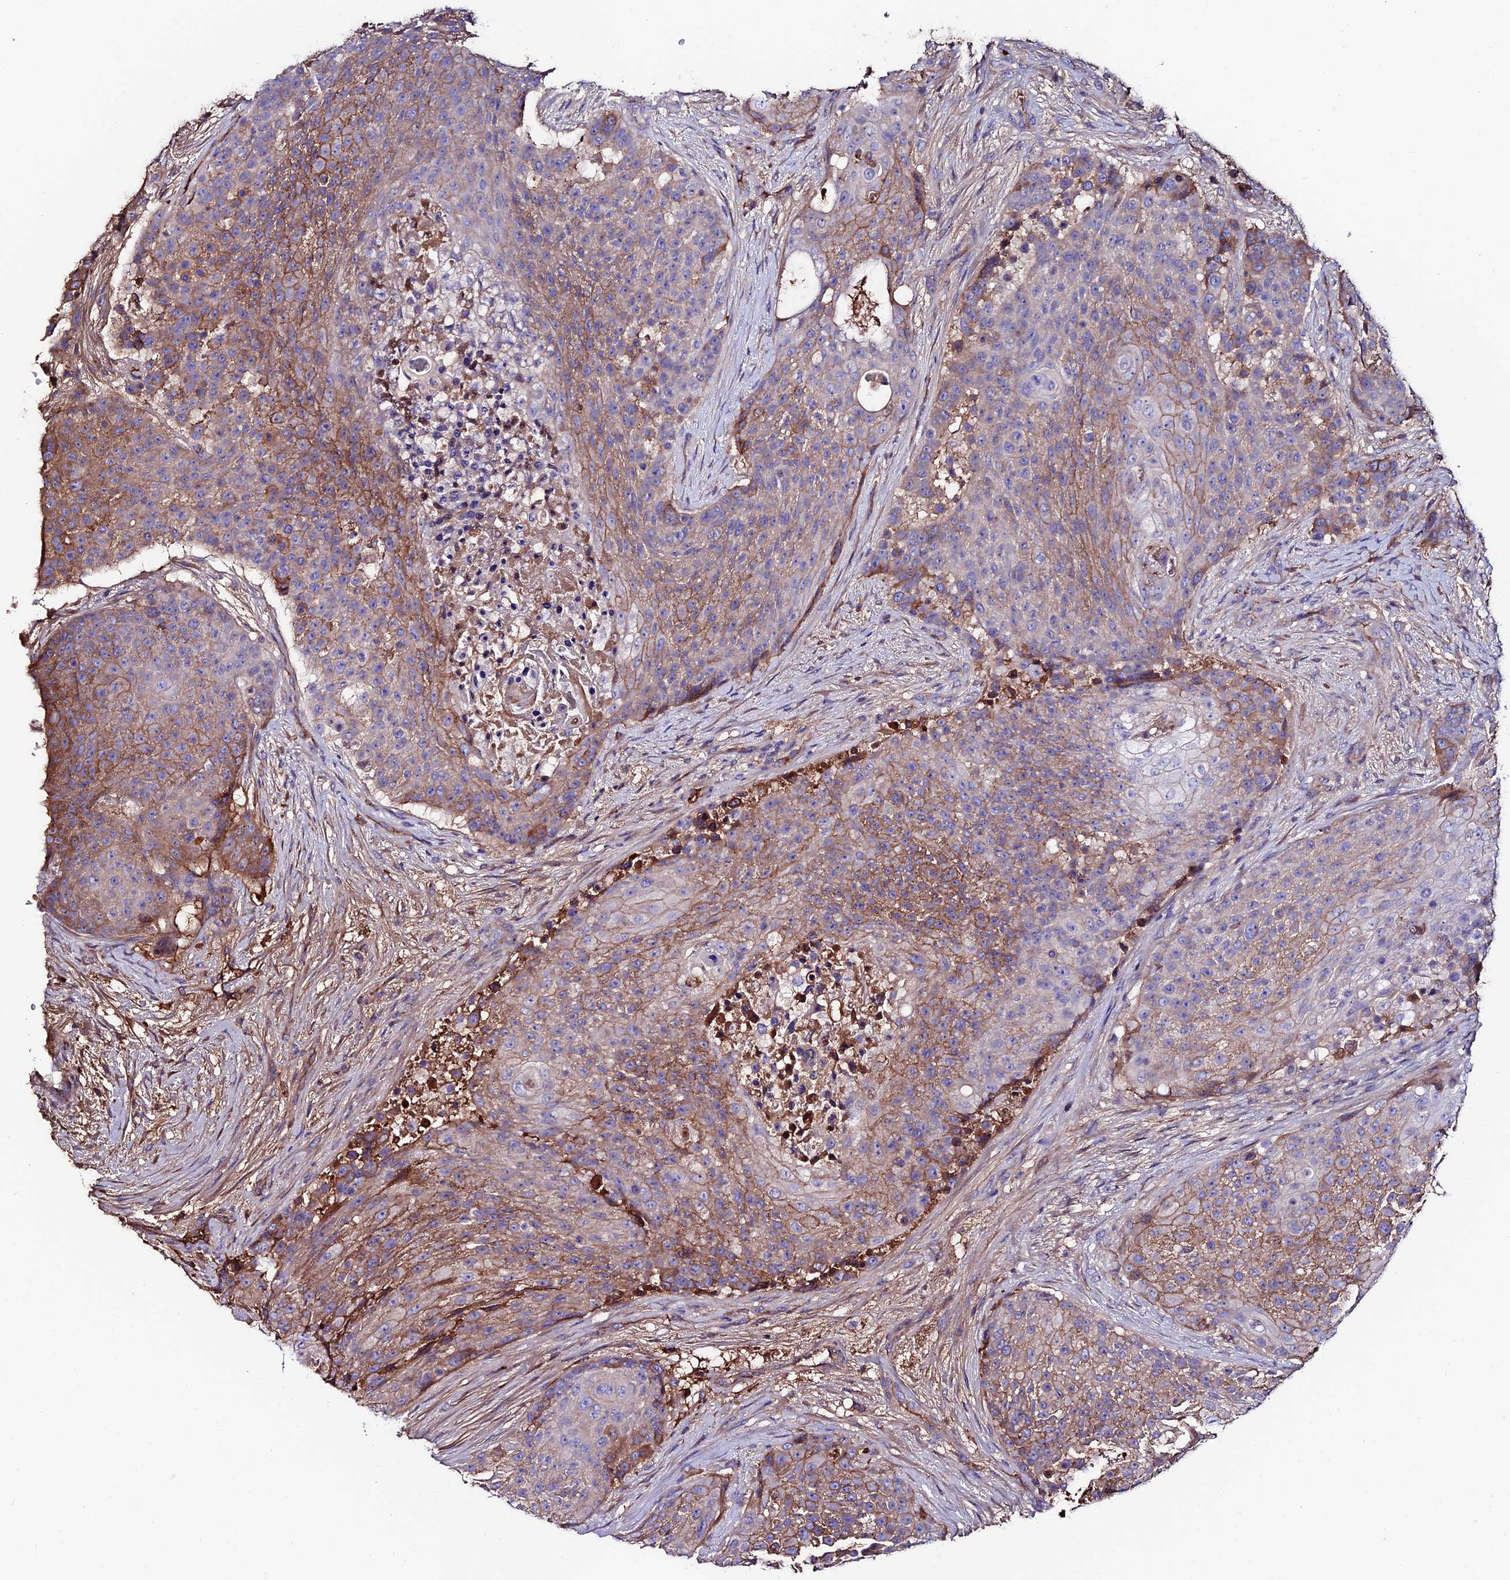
{"staining": {"intensity": "moderate", "quantity": "25%-75%", "location": "cytoplasmic/membranous"}, "tissue": "urothelial cancer", "cell_type": "Tumor cells", "image_type": "cancer", "snomed": [{"axis": "morphology", "description": "Urothelial carcinoma, High grade"}, {"axis": "topography", "description": "Urinary bladder"}], "caption": "Moderate cytoplasmic/membranous staining for a protein is seen in approximately 25%-75% of tumor cells of high-grade urothelial carcinoma using IHC.", "gene": "SLC25A16", "patient": {"sex": "female", "age": 63}}